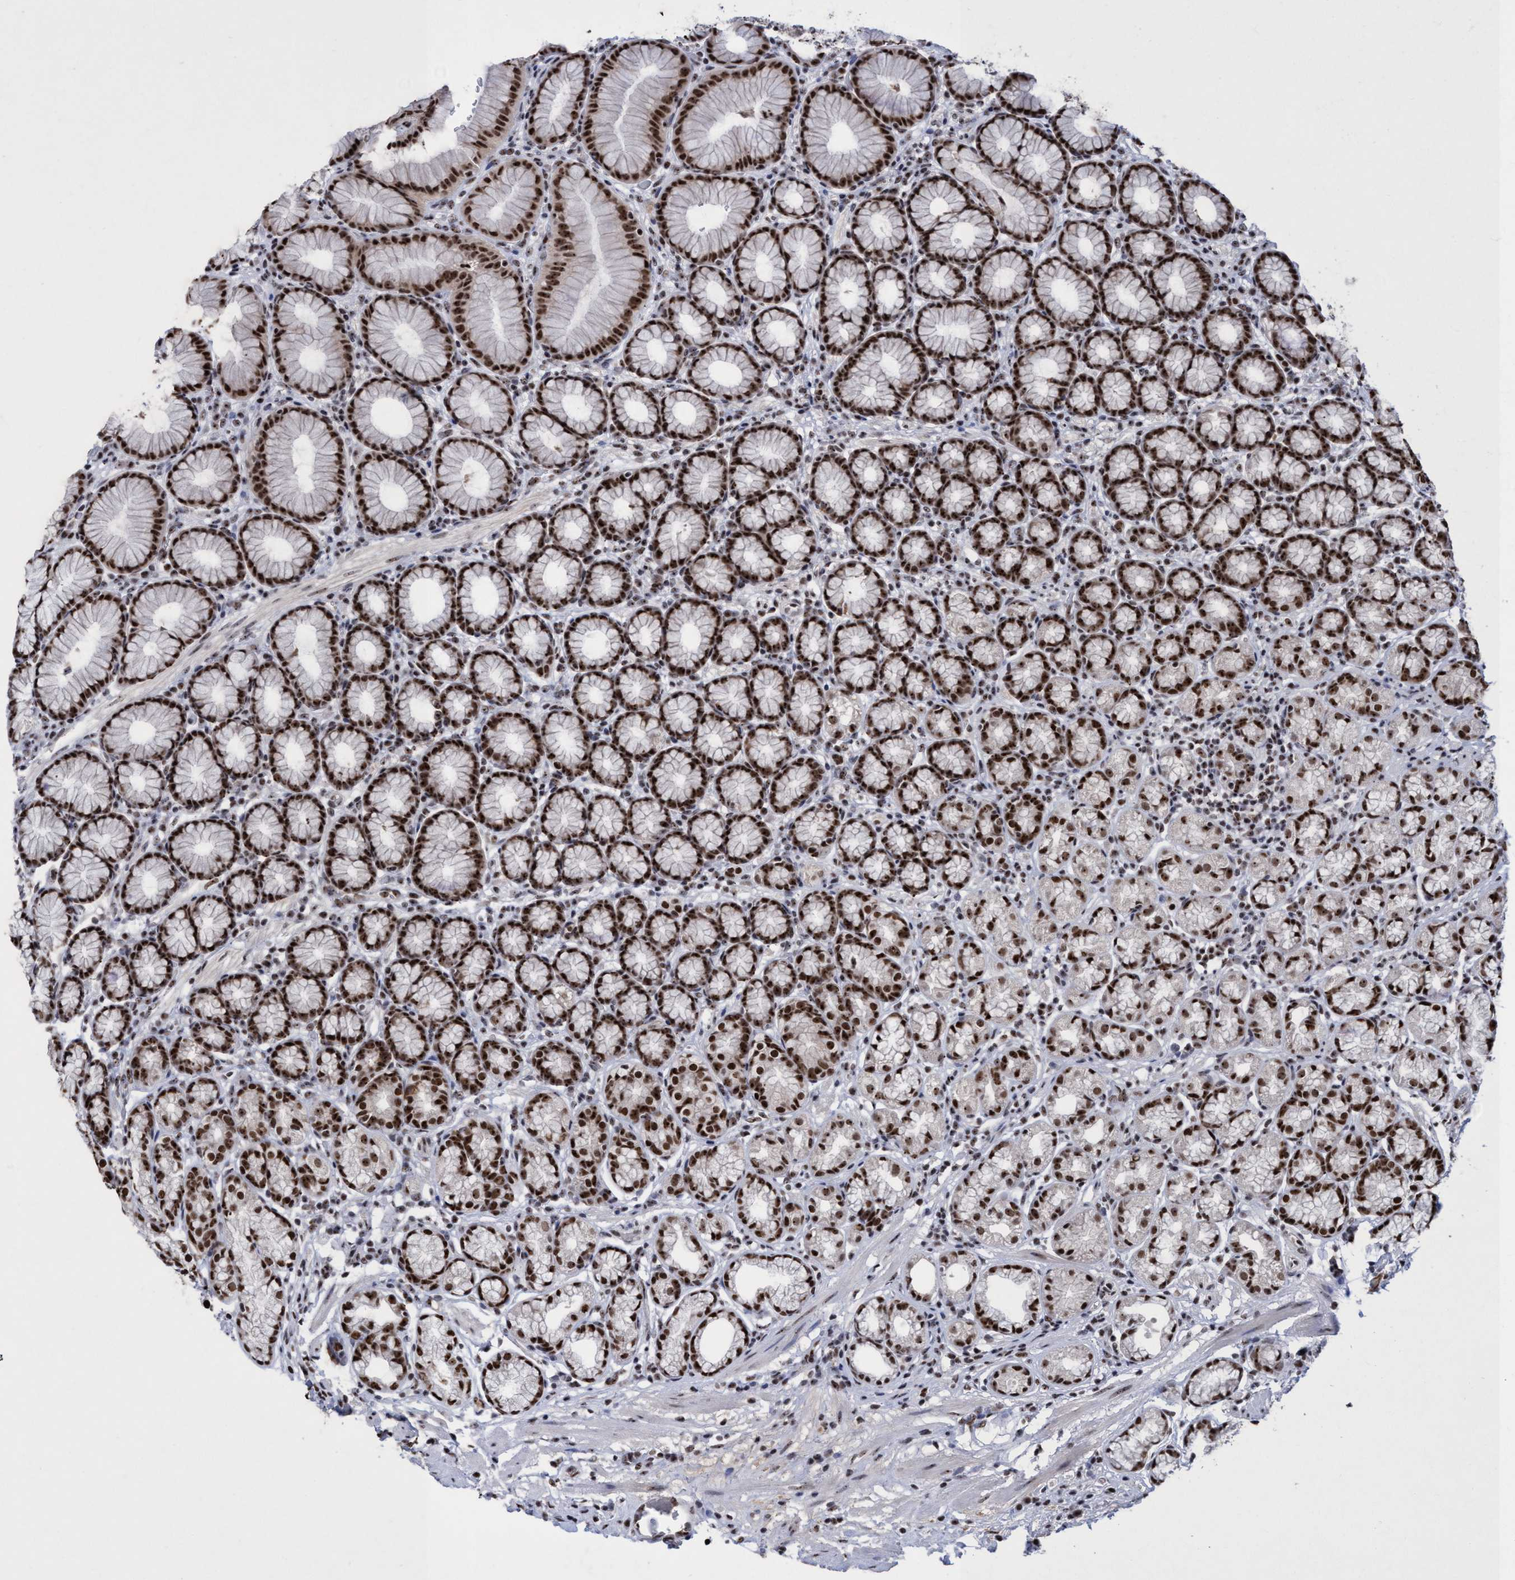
{"staining": {"intensity": "strong", "quantity": ">75%", "location": "nuclear"}, "tissue": "stomach", "cell_type": "Glandular cells", "image_type": "normal", "snomed": [{"axis": "morphology", "description": "Normal tissue, NOS"}, {"axis": "topography", "description": "Stomach"}], "caption": "An IHC photomicrograph of normal tissue is shown. Protein staining in brown shows strong nuclear positivity in stomach within glandular cells. The staining was performed using DAB to visualize the protein expression in brown, while the nuclei were stained in blue with hematoxylin (Magnification: 20x).", "gene": "EFCAB10", "patient": {"sex": "male", "age": 42}}